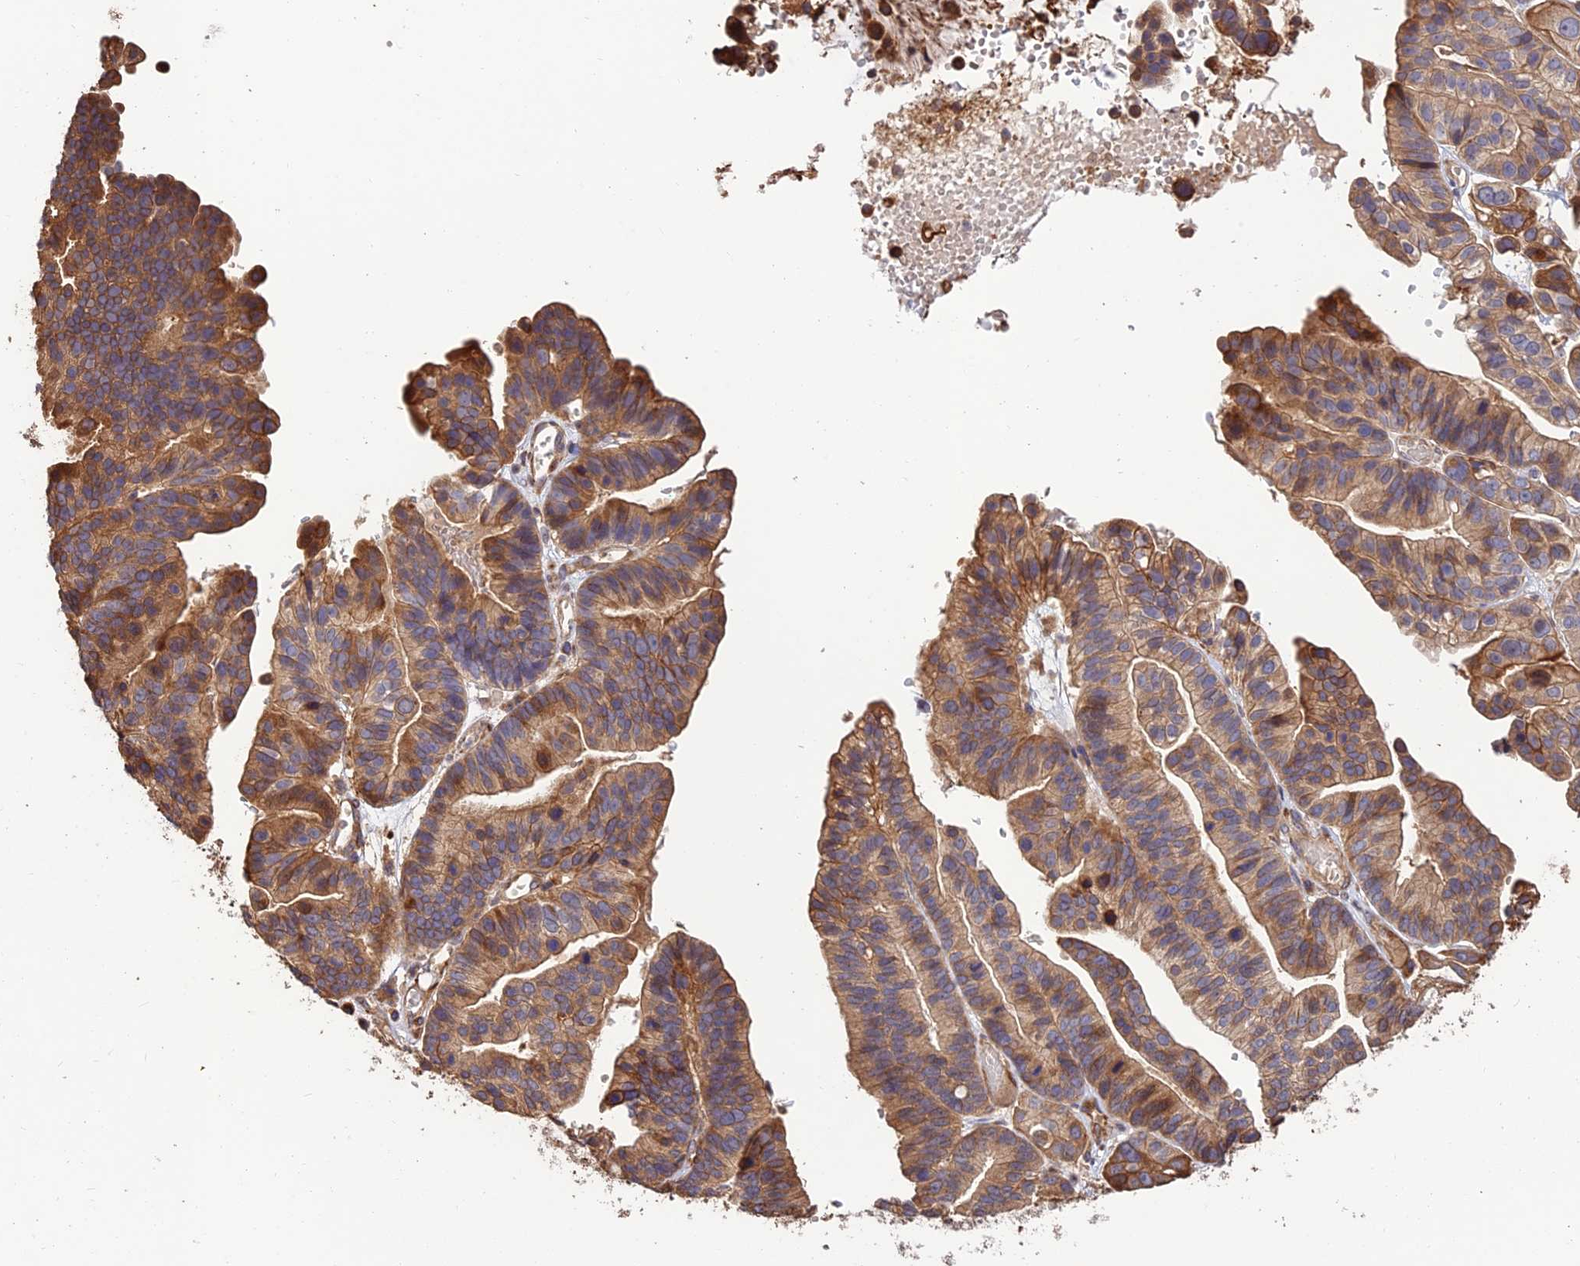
{"staining": {"intensity": "moderate", "quantity": ">75%", "location": "cytoplasmic/membranous"}, "tissue": "ovarian cancer", "cell_type": "Tumor cells", "image_type": "cancer", "snomed": [{"axis": "morphology", "description": "Cystadenocarcinoma, serous, NOS"}, {"axis": "topography", "description": "Ovary"}], "caption": "An image showing moderate cytoplasmic/membranous expression in about >75% of tumor cells in ovarian cancer, as visualized by brown immunohistochemical staining.", "gene": "CREBL2", "patient": {"sex": "female", "age": 56}}